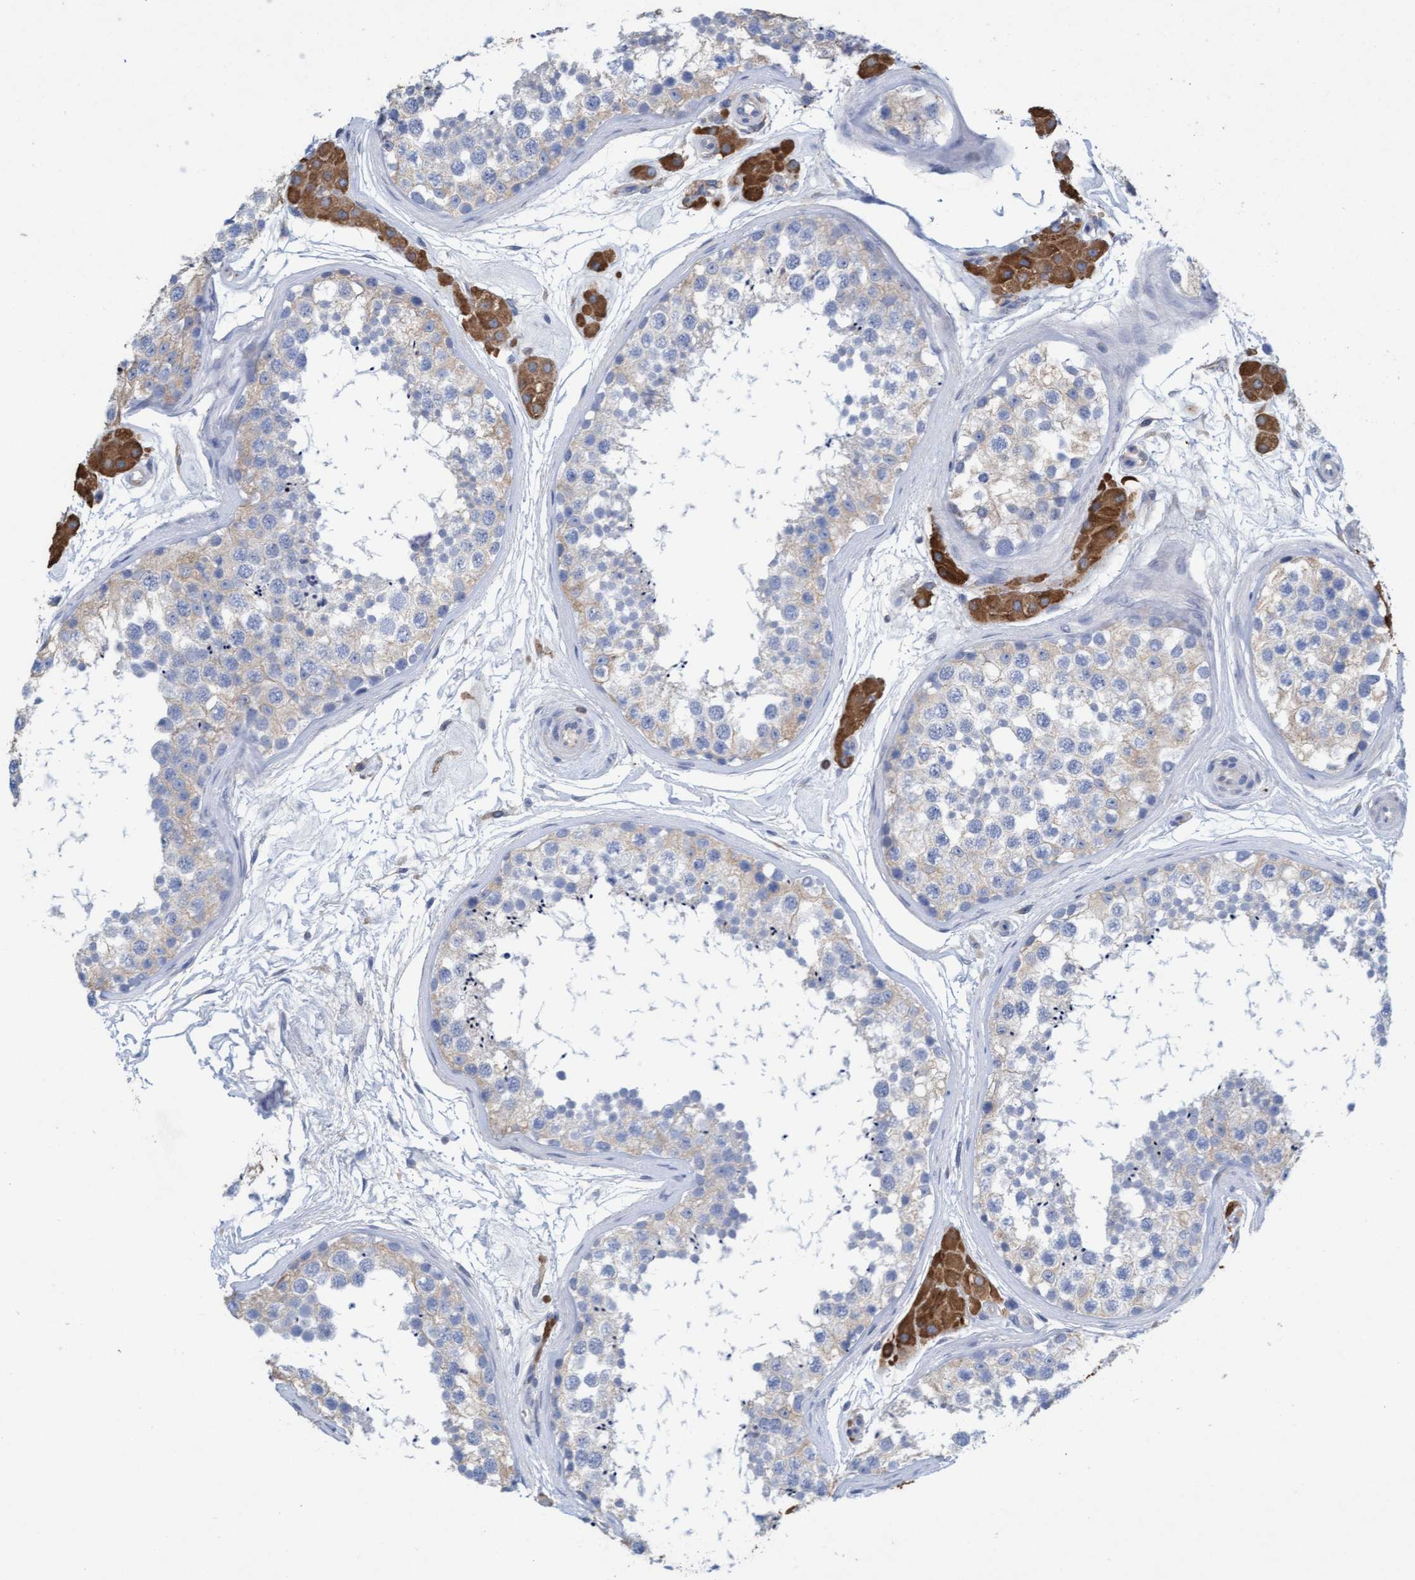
{"staining": {"intensity": "weak", "quantity": "<25%", "location": "cytoplasmic/membranous"}, "tissue": "testis", "cell_type": "Cells in seminiferous ducts", "image_type": "normal", "snomed": [{"axis": "morphology", "description": "Normal tissue, NOS"}, {"axis": "topography", "description": "Testis"}], "caption": "Cells in seminiferous ducts show no significant positivity in benign testis. (Brightfield microscopy of DAB immunohistochemistry (IHC) at high magnification).", "gene": "SIGIRR", "patient": {"sex": "male", "age": 56}}